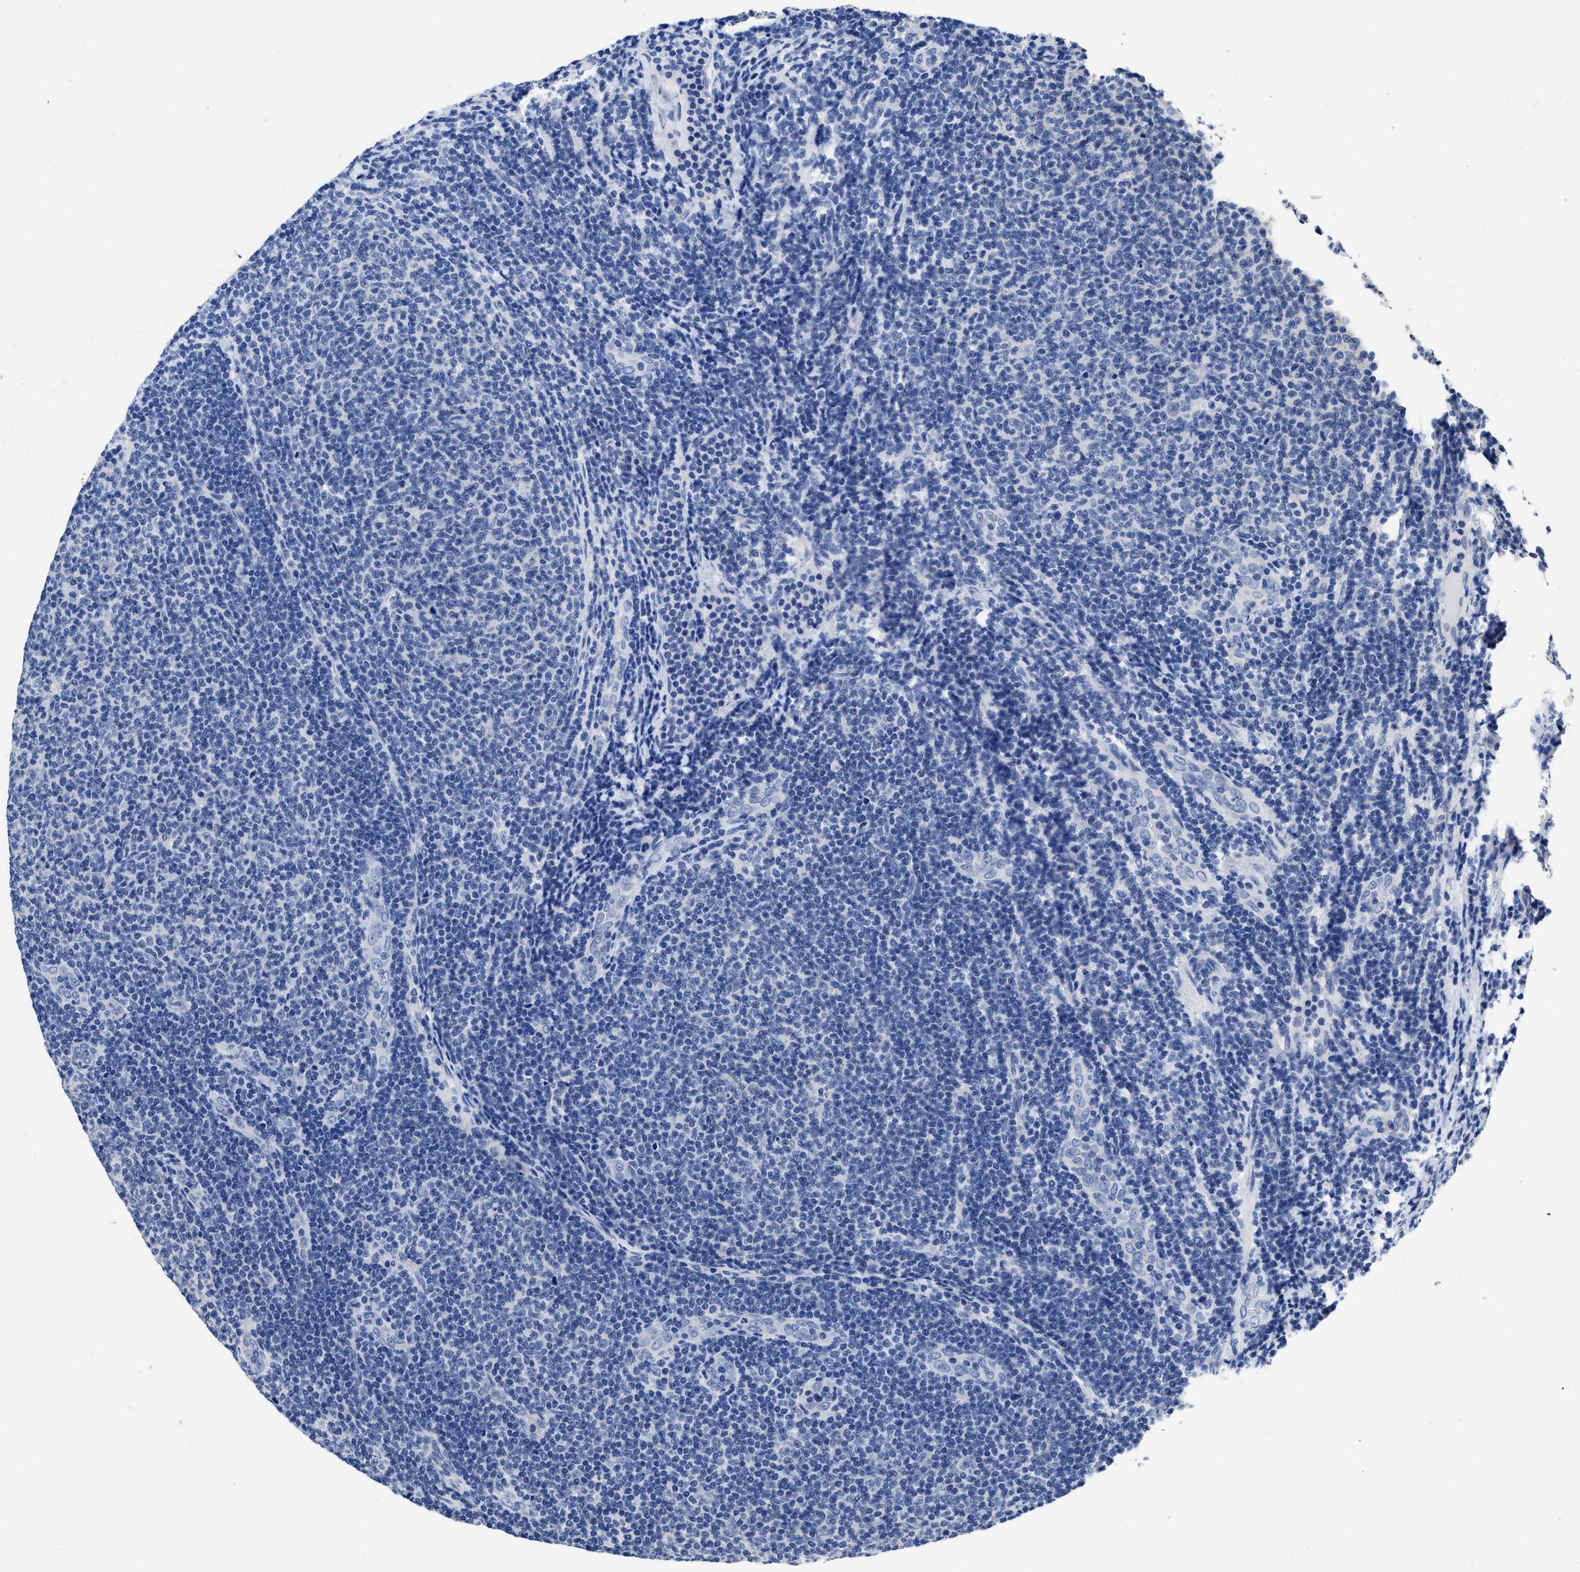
{"staining": {"intensity": "negative", "quantity": "none", "location": "none"}, "tissue": "lymphoma", "cell_type": "Tumor cells", "image_type": "cancer", "snomed": [{"axis": "morphology", "description": "Malignant lymphoma, non-Hodgkin's type, Low grade"}, {"axis": "topography", "description": "Lymph node"}], "caption": "Human lymphoma stained for a protein using immunohistochemistry reveals no positivity in tumor cells.", "gene": "HOOK1", "patient": {"sex": "male", "age": 66}}